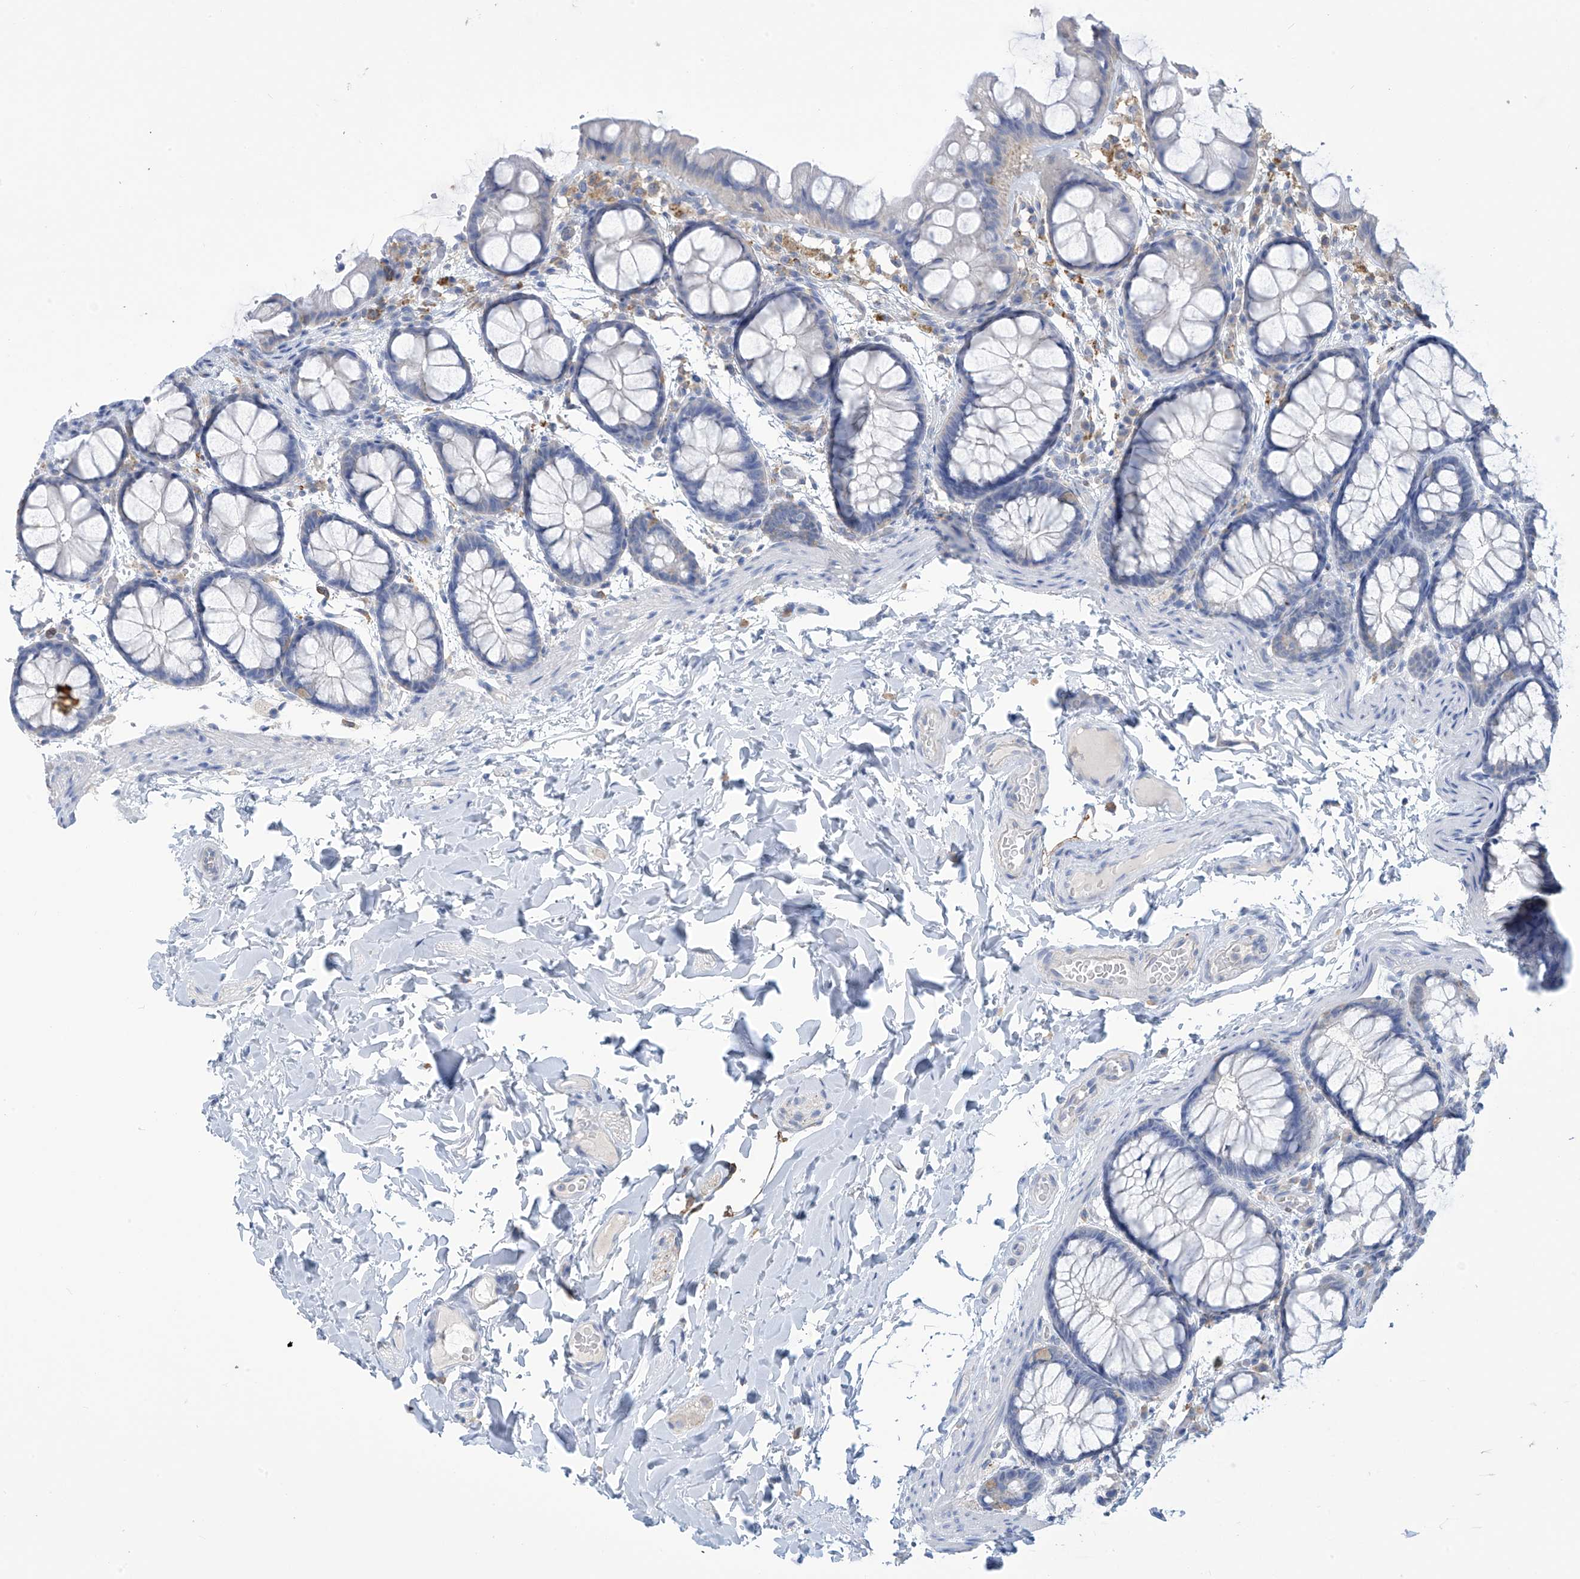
{"staining": {"intensity": "negative", "quantity": "none", "location": "none"}, "tissue": "colon", "cell_type": "Endothelial cells", "image_type": "normal", "snomed": [{"axis": "morphology", "description": "Normal tissue, NOS"}, {"axis": "topography", "description": "Colon"}], "caption": "Image shows no significant protein positivity in endothelial cells of benign colon.", "gene": "OGT", "patient": {"sex": "male", "age": 47}}